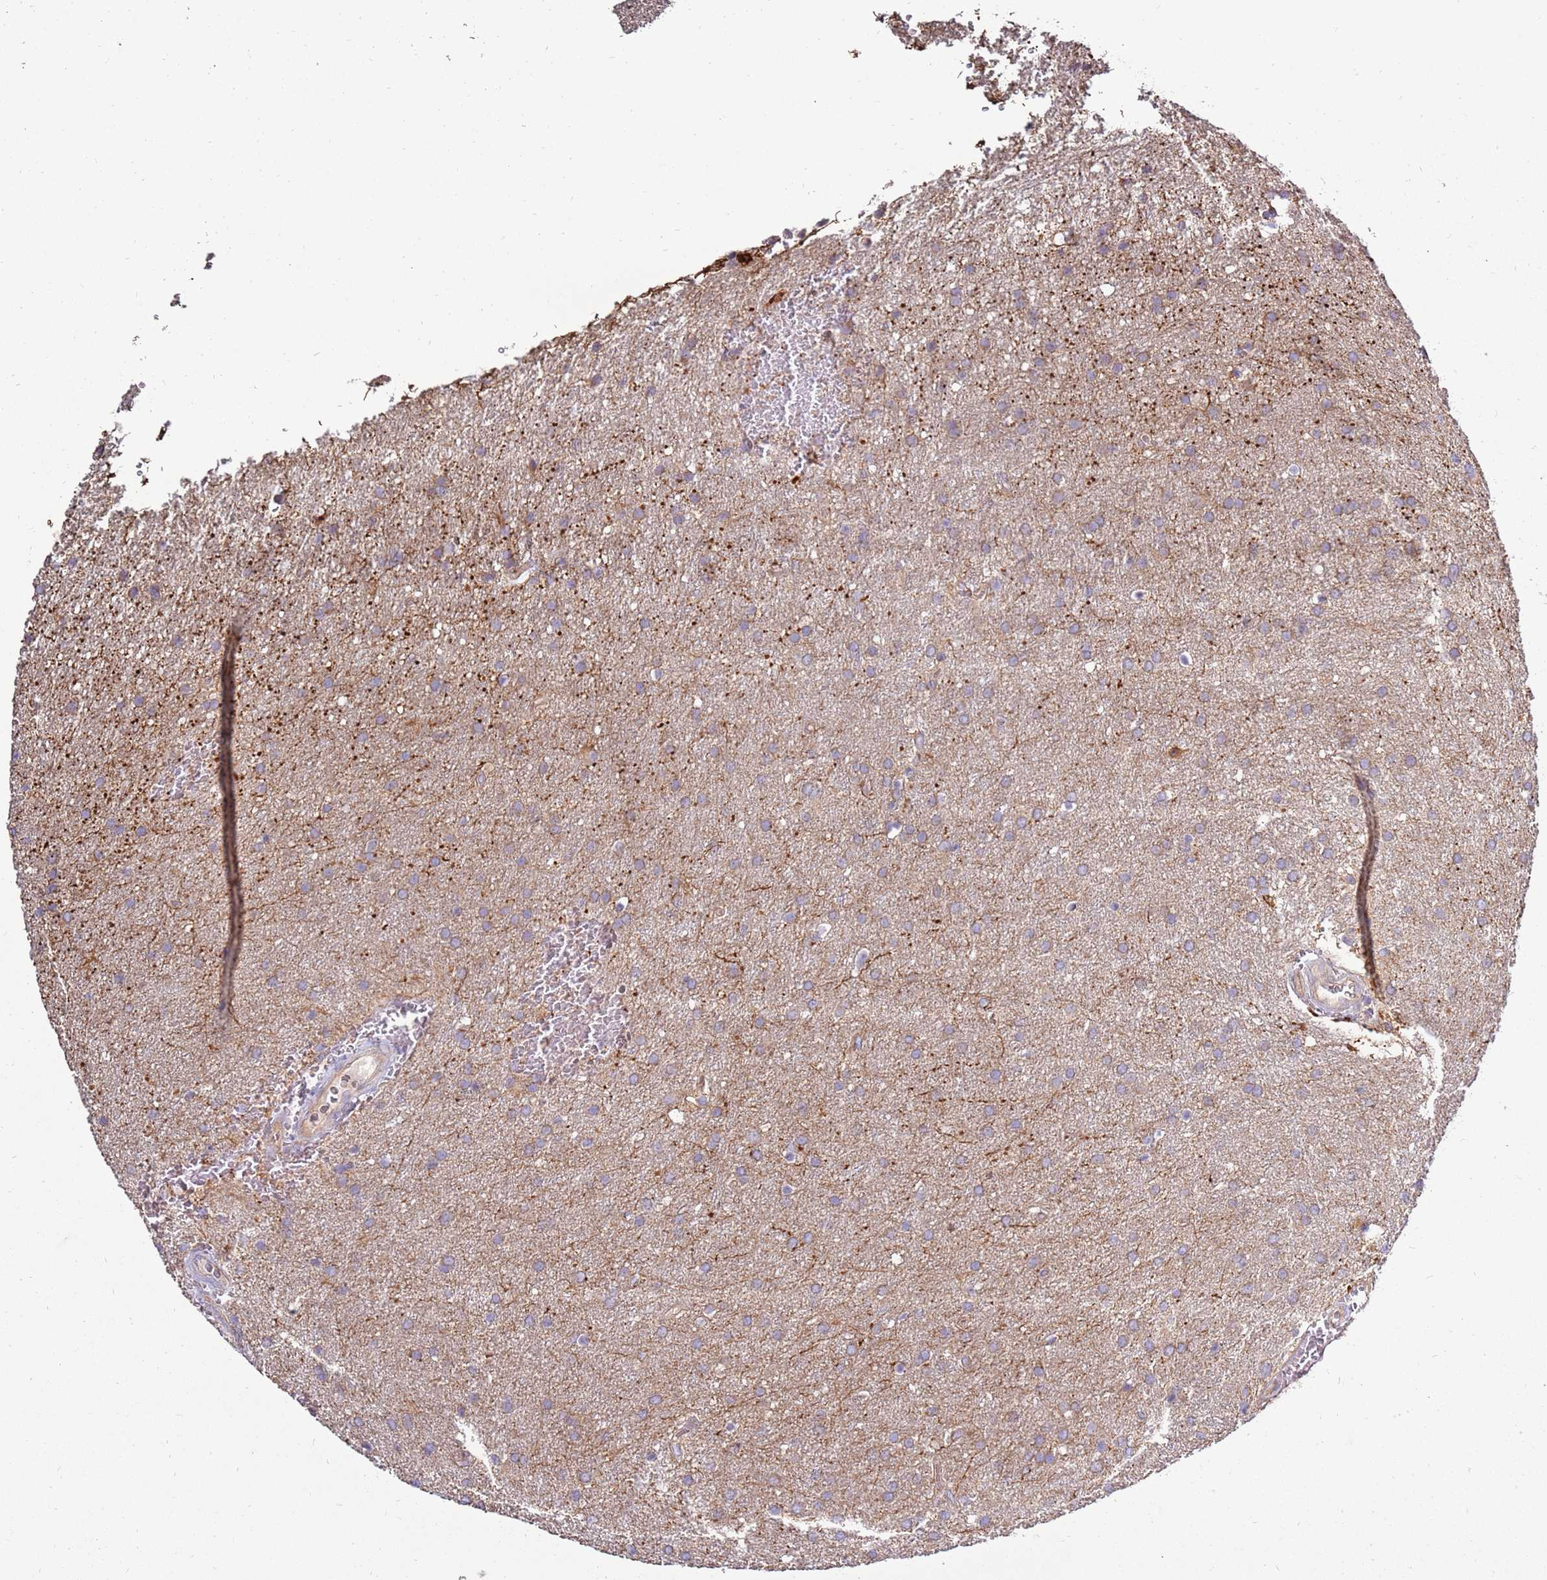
{"staining": {"intensity": "negative", "quantity": "none", "location": "none"}, "tissue": "glioma", "cell_type": "Tumor cells", "image_type": "cancer", "snomed": [{"axis": "morphology", "description": "Glioma, malignant, Low grade"}, {"axis": "topography", "description": "Brain"}], "caption": "Tumor cells are negative for brown protein staining in glioma.", "gene": "TRAPPC4", "patient": {"sex": "female", "age": 32}}